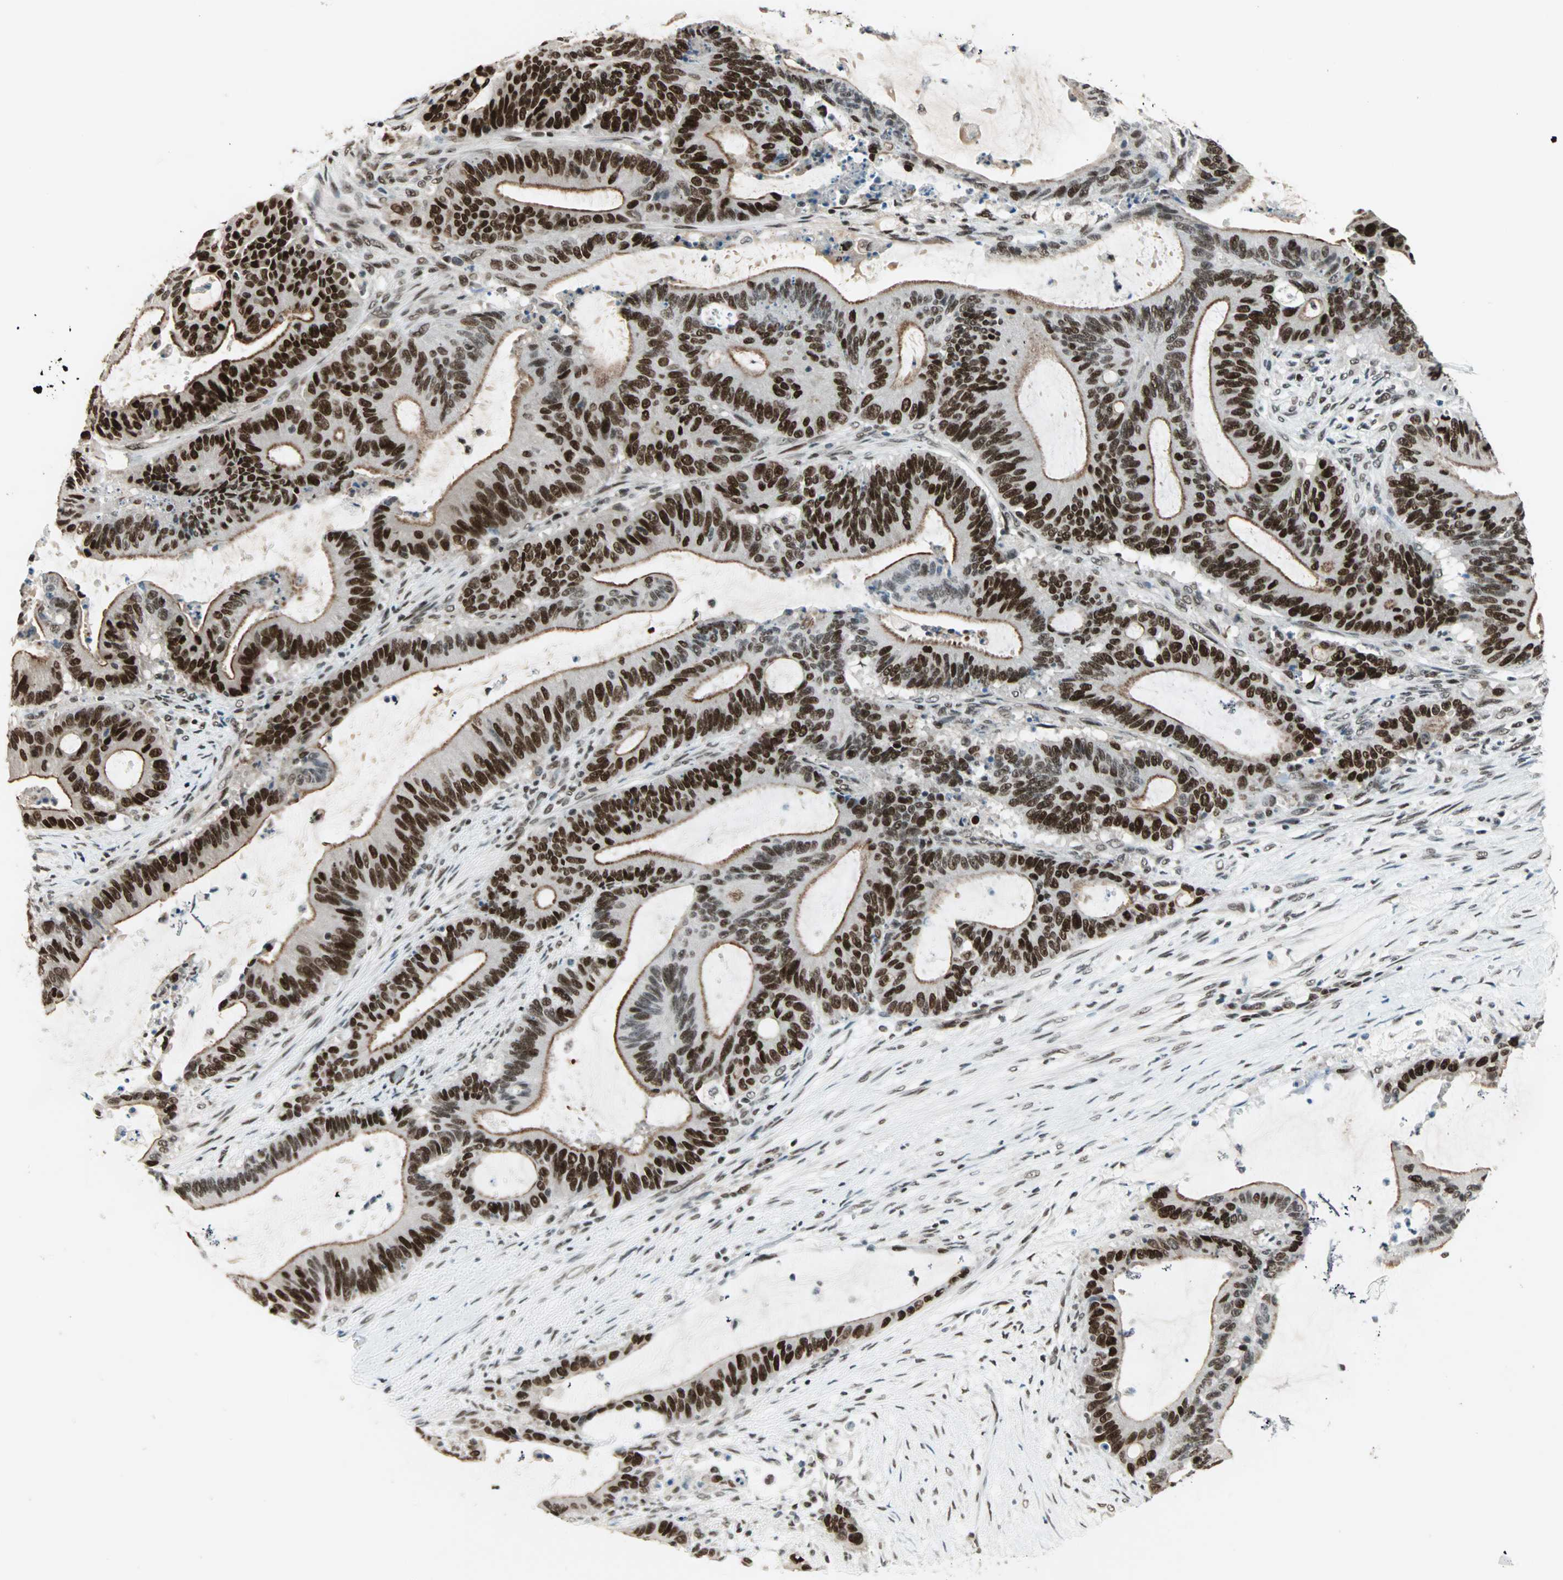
{"staining": {"intensity": "strong", "quantity": ">75%", "location": "cytoplasmic/membranous,nuclear"}, "tissue": "liver cancer", "cell_type": "Tumor cells", "image_type": "cancer", "snomed": [{"axis": "morphology", "description": "Cholangiocarcinoma"}, {"axis": "topography", "description": "Liver"}], "caption": "There is high levels of strong cytoplasmic/membranous and nuclear expression in tumor cells of cholangiocarcinoma (liver), as demonstrated by immunohistochemical staining (brown color).", "gene": "MDC1", "patient": {"sex": "female", "age": 73}}